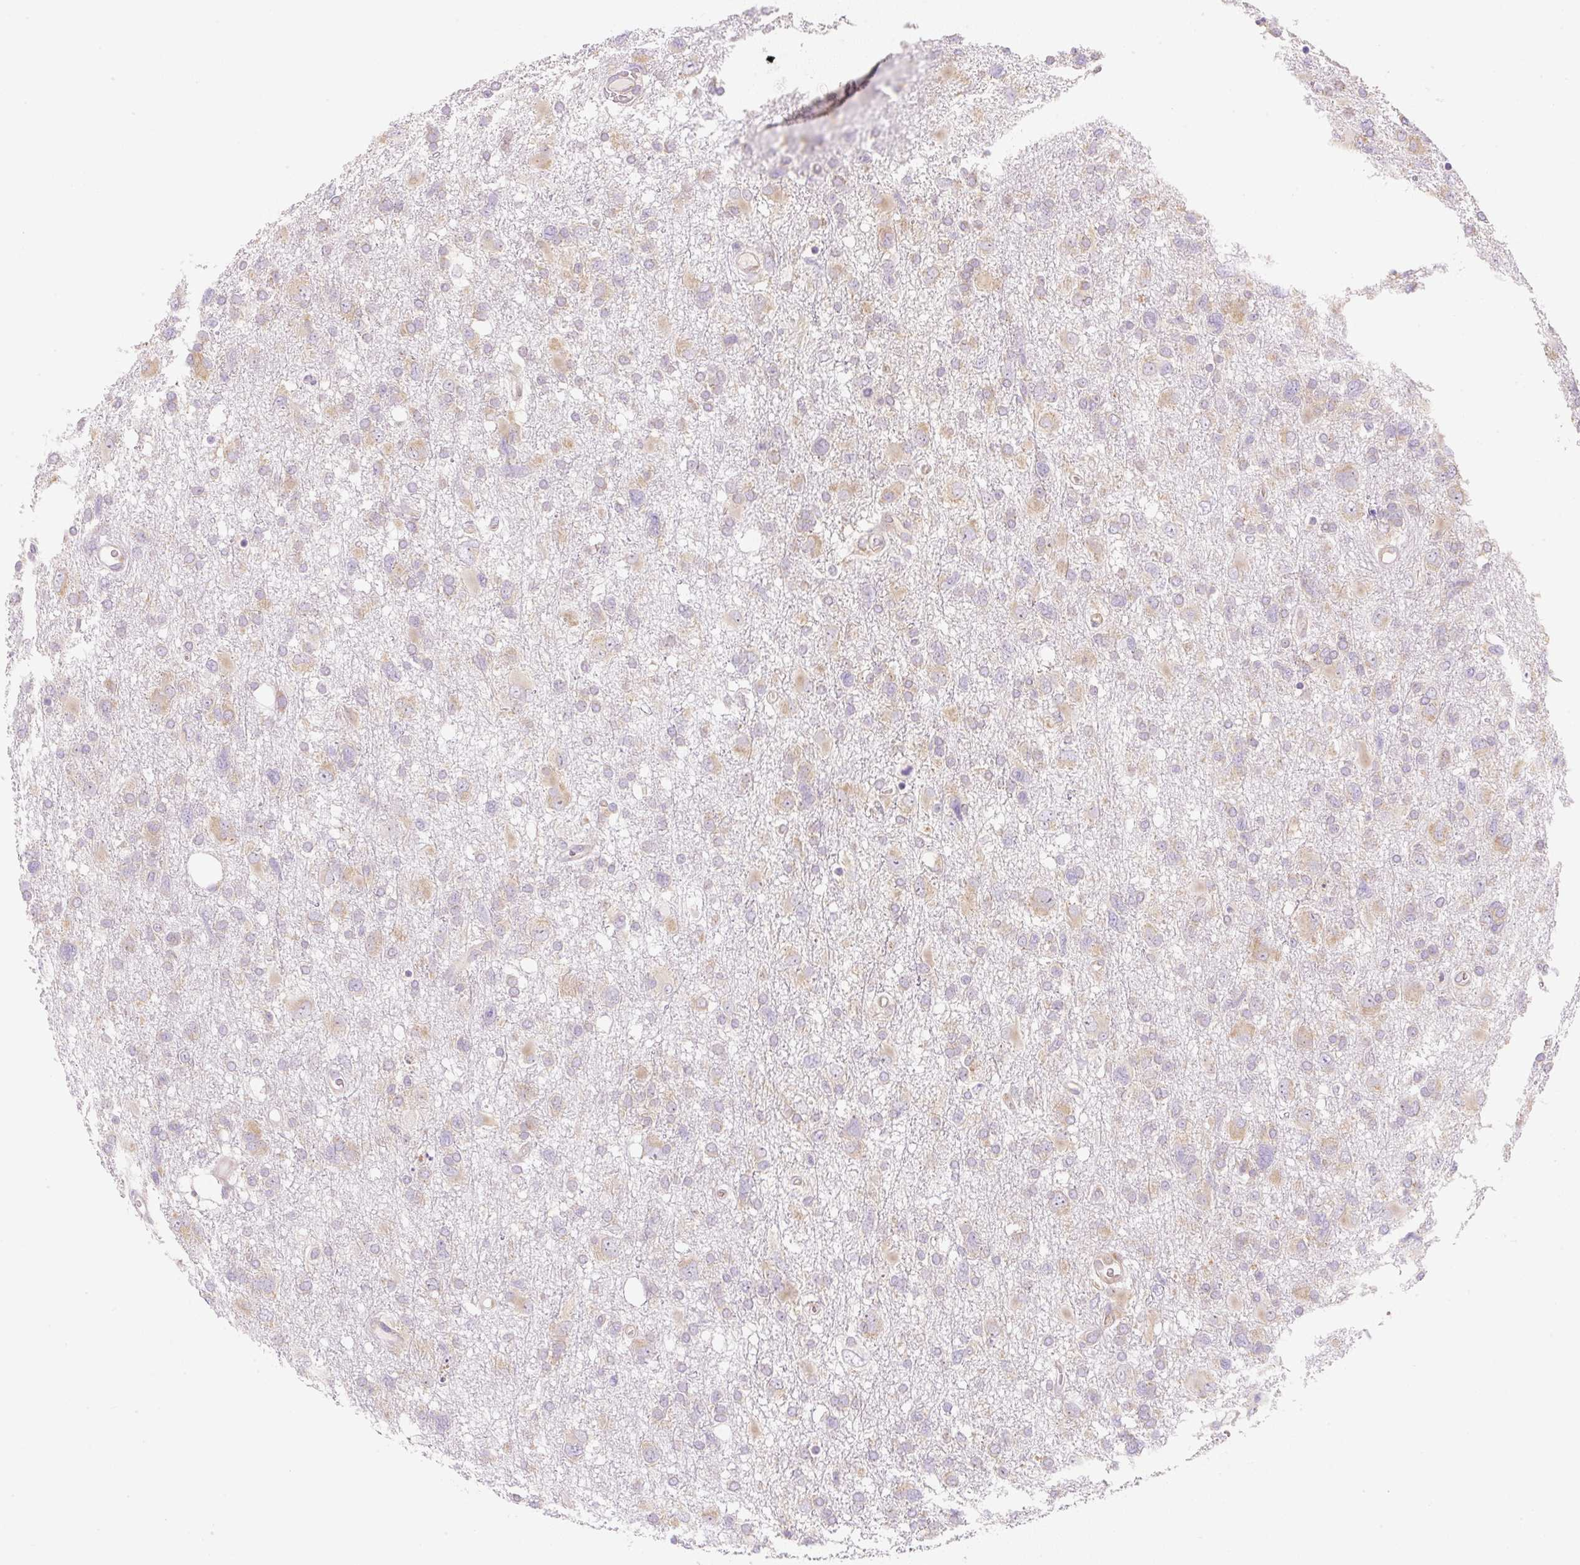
{"staining": {"intensity": "weak", "quantity": "25%-75%", "location": "cytoplasmic/membranous"}, "tissue": "glioma", "cell_type": "Tumor cells", "image_type": "cancer", "snomed": [{"axis": "morphology", "description": "Glioma, malignant, High grade"}, {"axis": "topography", "description": "Brain"}], "caption": "Glioma stained with IHC displays weak cytoplasmic/membranous expression in about 25%-75% of tumor cells.", "gene": "RPL18A", "patient": {"sex": "male", "age": 61}}